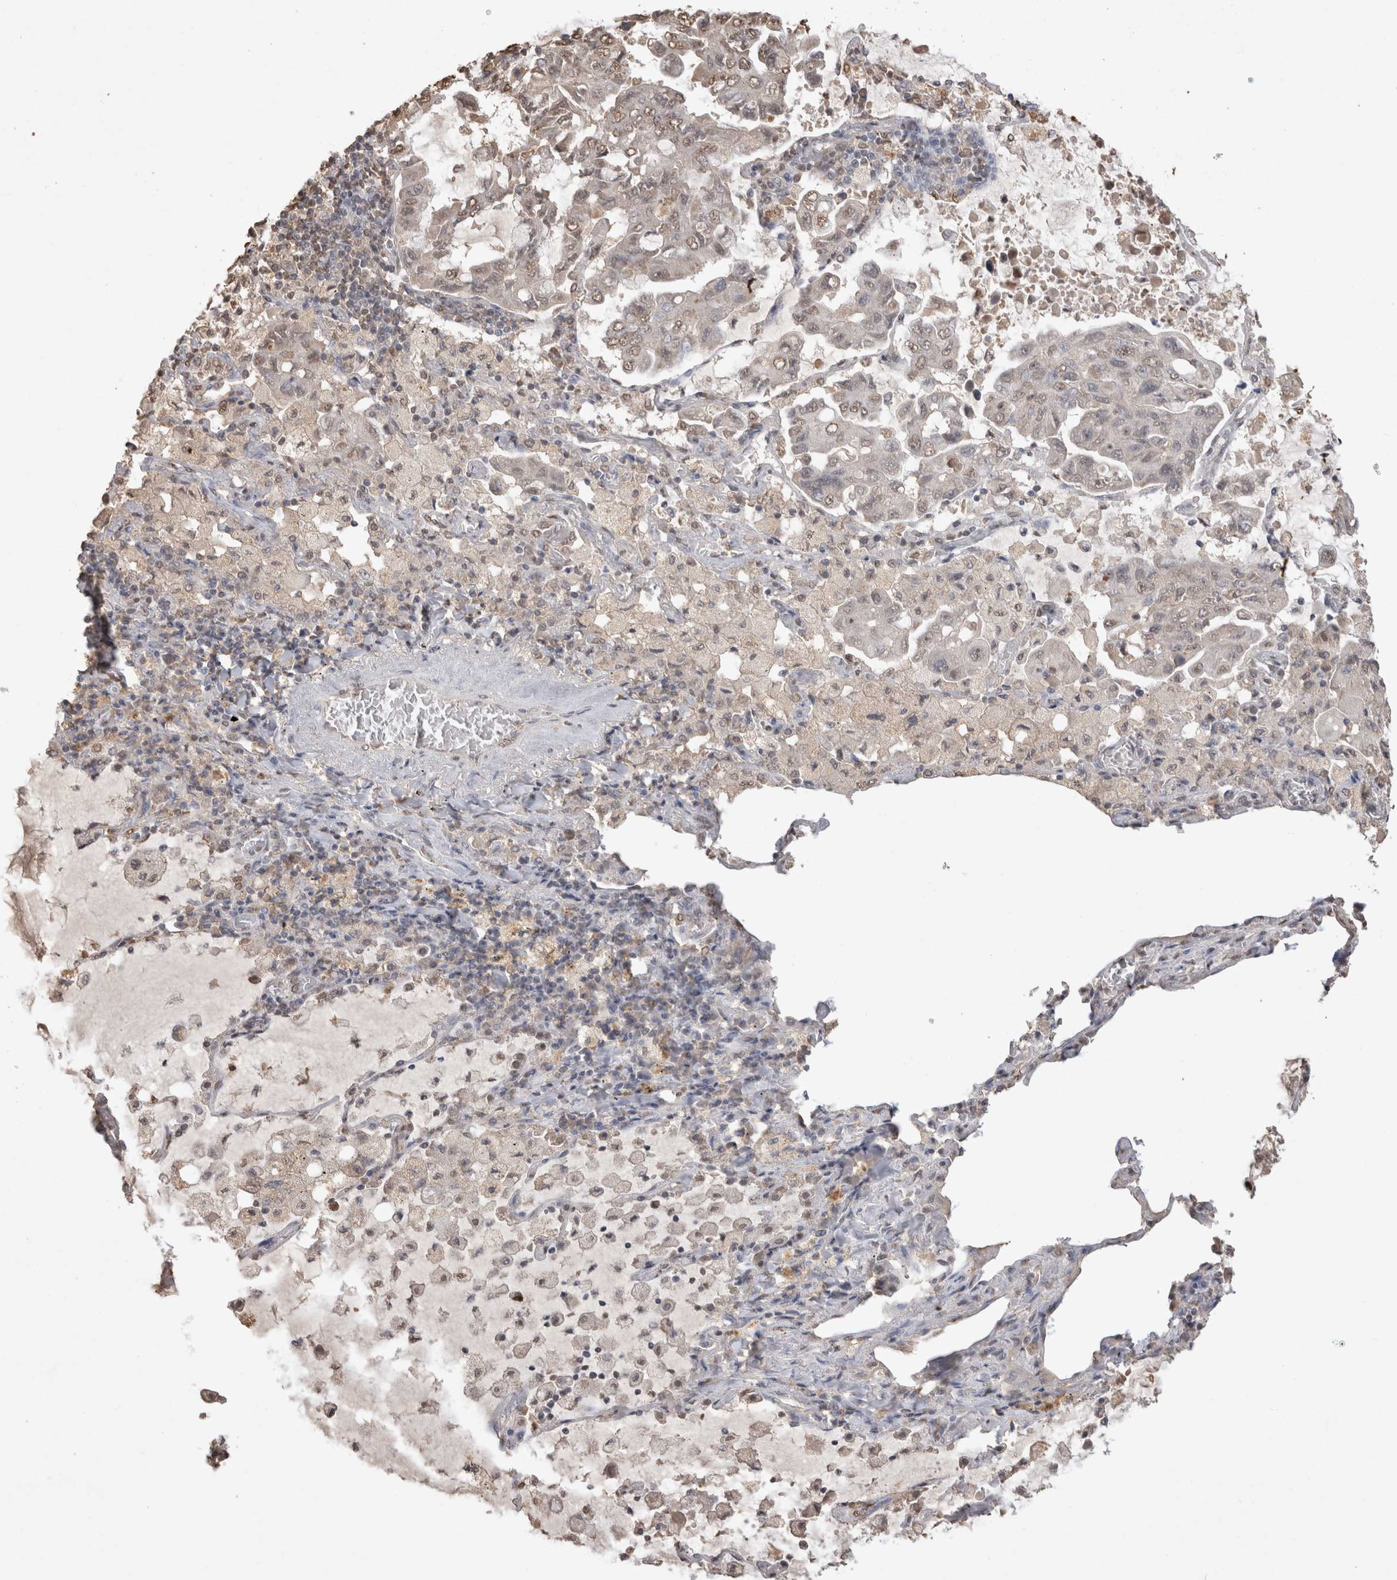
{"staining": {"intensity": "weak", "quantity": "25%-75%", "location": "nuclear"}, "tissue": "lung cancer", "cell_type": "Tumor cells", "image_type": "cancer", "snomed": [{"axis": "morphology", "description": "Adenocarcinoma, NOS"}, {"axis": "topography", "description": "Lung"}], "caption": "A high-resolution image shows IHC staining of adenocarcinoma (lung), which shows weak nuclear expression in about 25%-75% of tumor cells. The protein of interest is shown in brown color, while the nuclei are stained blue.", "gene": "MLX", "patient": {"sex": "male", "age": 64}}